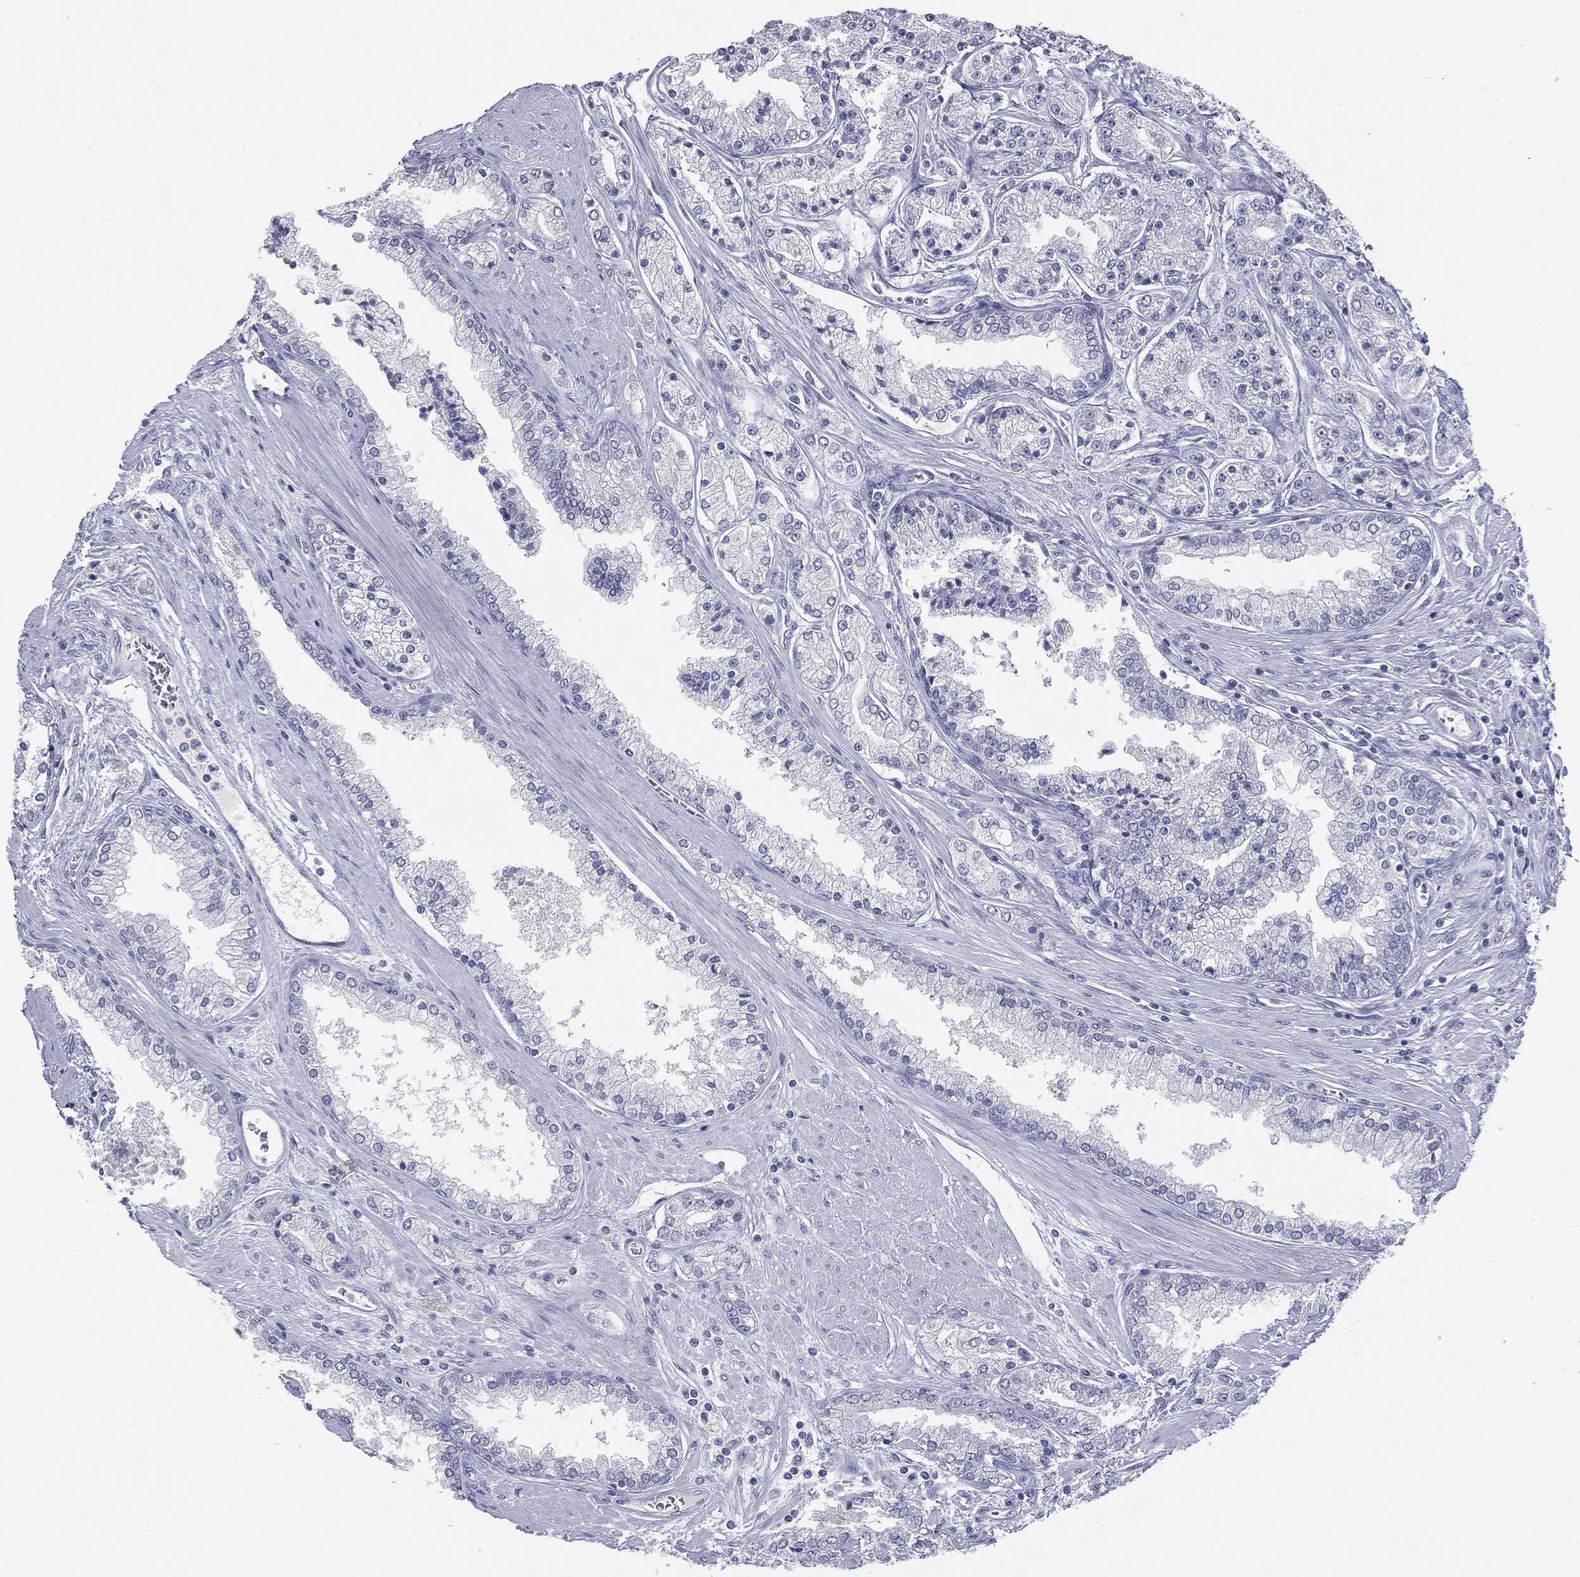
{"staining": {"intensity": "negative", "quantity": "none", "location": "none"}, "tissue": "prostate cancer", "cell_type": "Tumor cells", "image_type": "cancer", "snomed": [{"axis": "morphology", "description": "Adenocarcinoma, High grade"}, {"axis": "topography", "description": "Prostate"}], "caption": "Tumor cells show no significant positivity in prostate adenocarcinoma (high-grade).", "gene": "TSHB", "patient": {"sex": "male", "age": 66}}